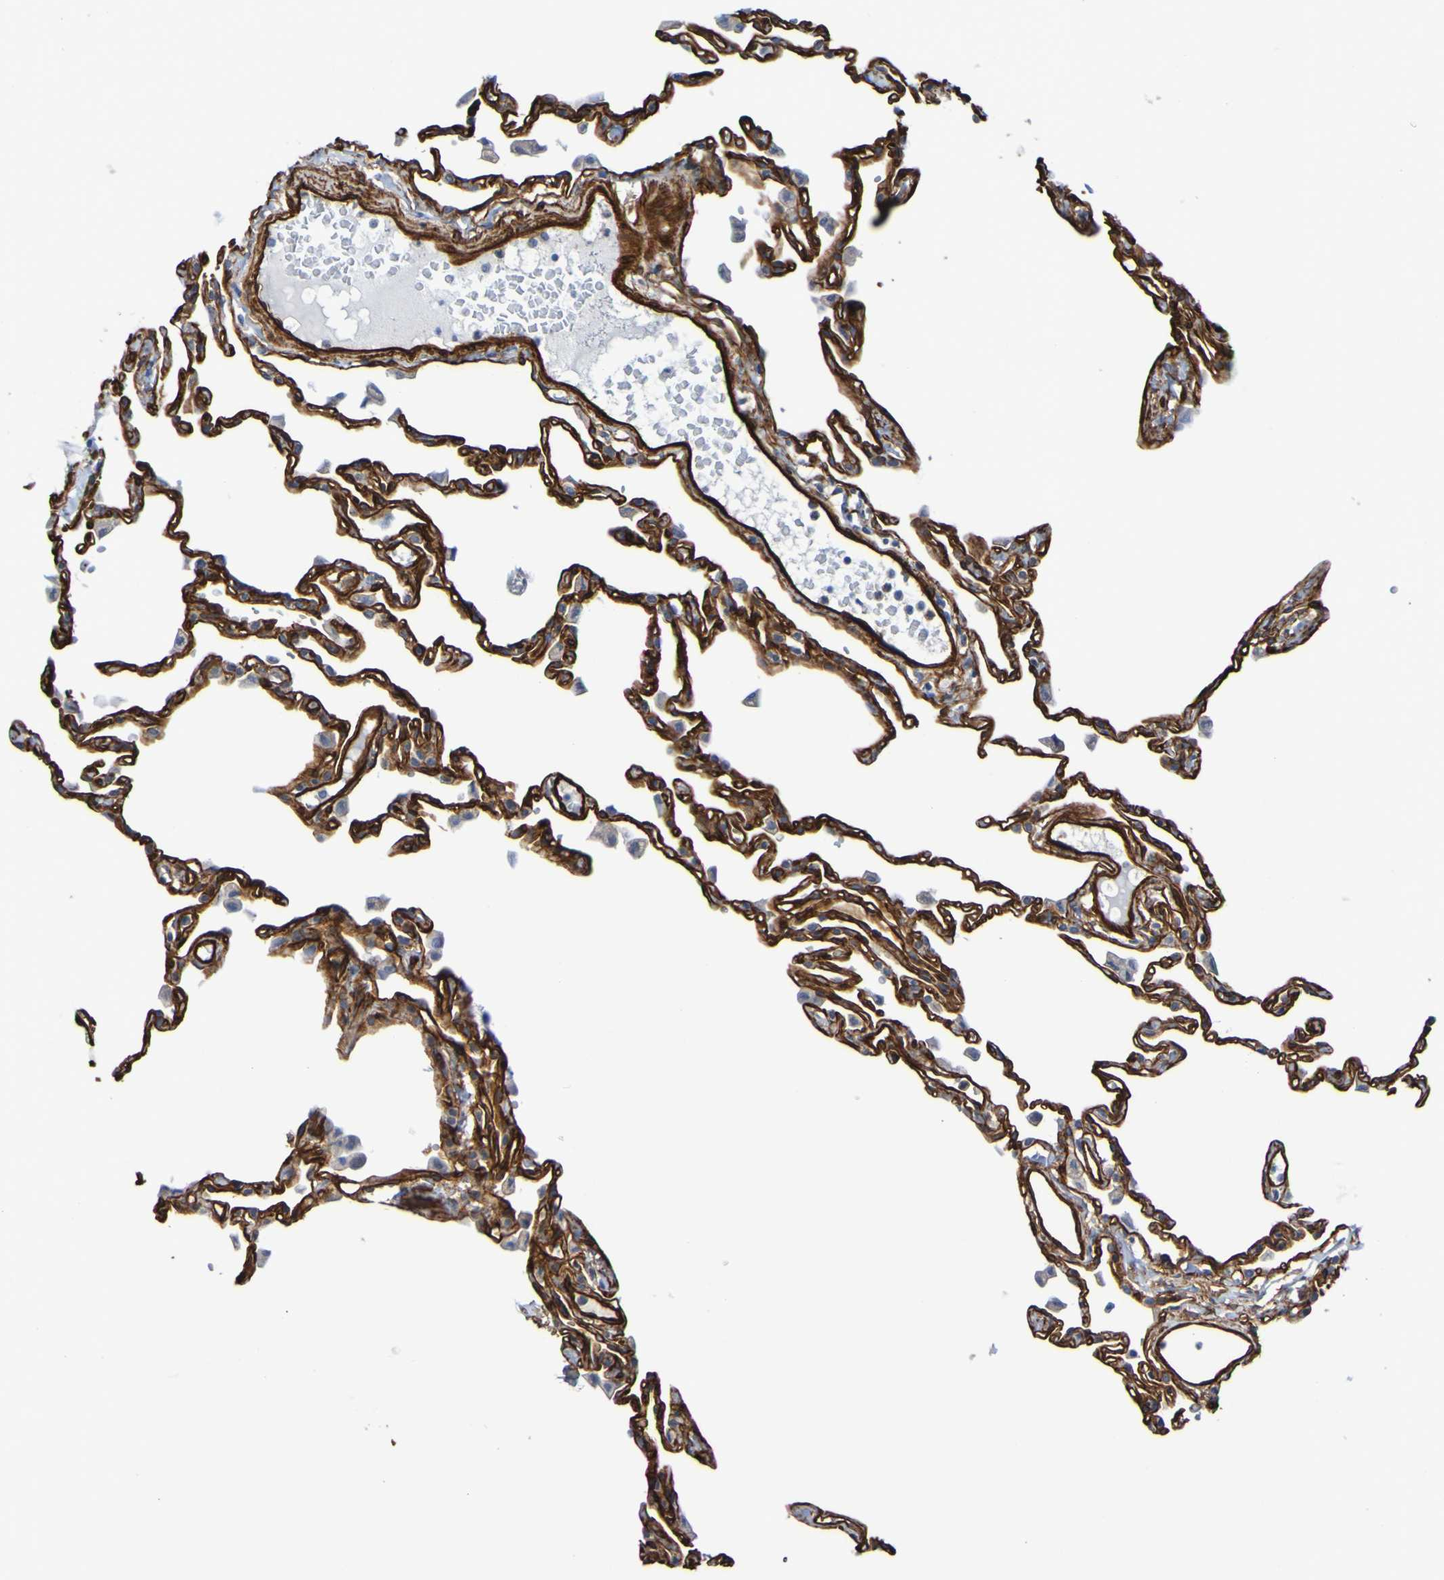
{"staining": {"intensity": "strong", "quantity": ">75%", "location": "cytoplasmic/membranous"}, "tissue": "lung", "cell_type": "Alveolar cells", "image_type": "normal", "snomed": [{"axis": "morphology", "description": "Normal tissue, NOS"}, {"axis": "topography", "description": "Lung"}], "caption": "This photomicrograph exhibits immunohistochemistry staining of unremarkable human lung, with high strong cytoplasmic/membranous expression in about >75% of alveolar cells.", "gene": "ELMOD3", "patient": {"sex": "female", "age": 49}}